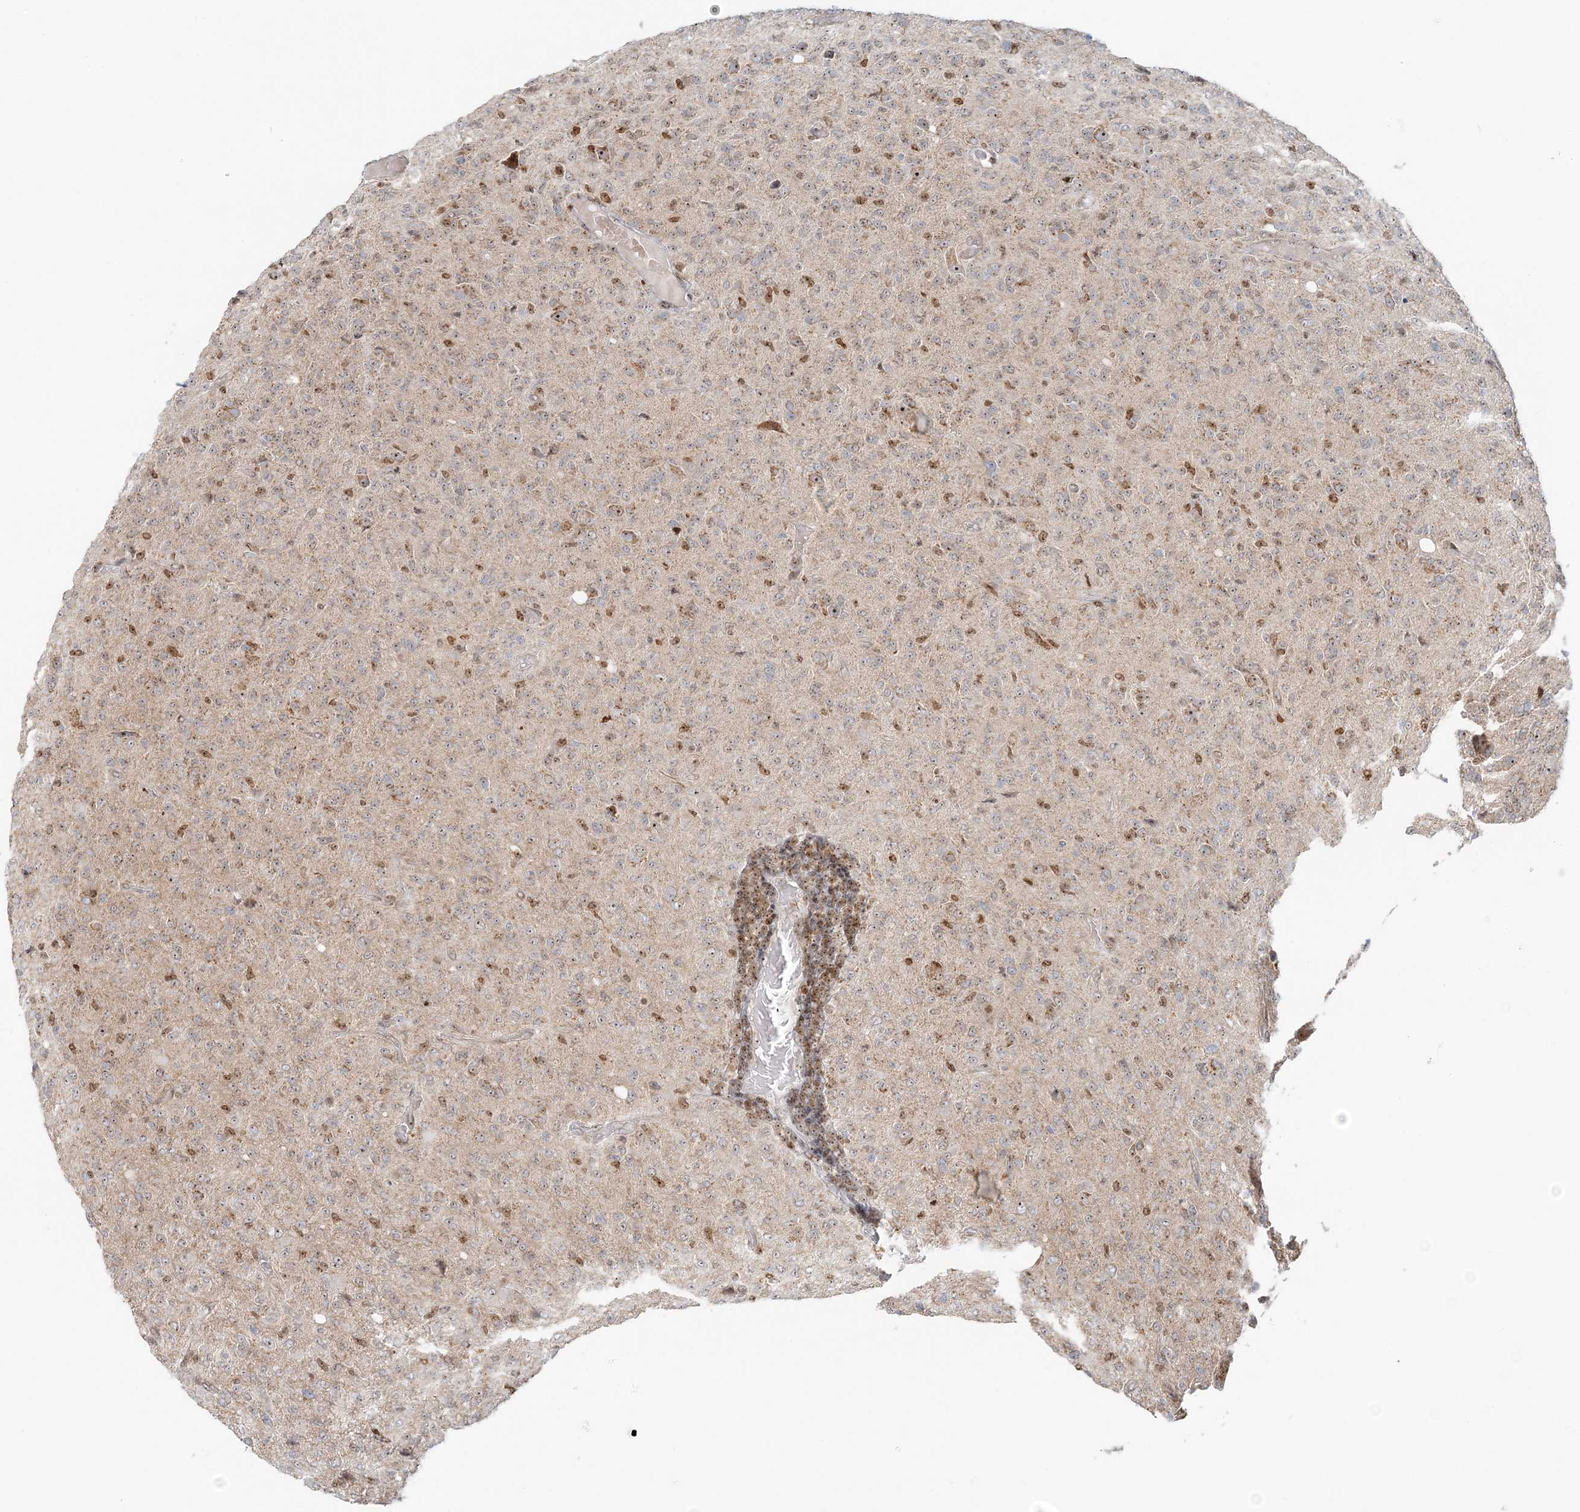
{"staining": {"intensity": "weak", "quantity": "25%-75%", "location": "nuclear"}, "tissue": "glioma", "cell_type": "Tumor cells", "image_type": "cancer", "snomed": [{"axis": "morphology", "description": "Glioma, malignant, High grade"}, {"axis": "topography", "description": "Brain"}], "caption": "Approximately 25%-75% of tumor cells in glioma demonstrate weak nuclear protein expression as visualized by brown immunohistochemical staining.", "gene": "UBE2F", "patient": {"sex": "female", "age": 57}}